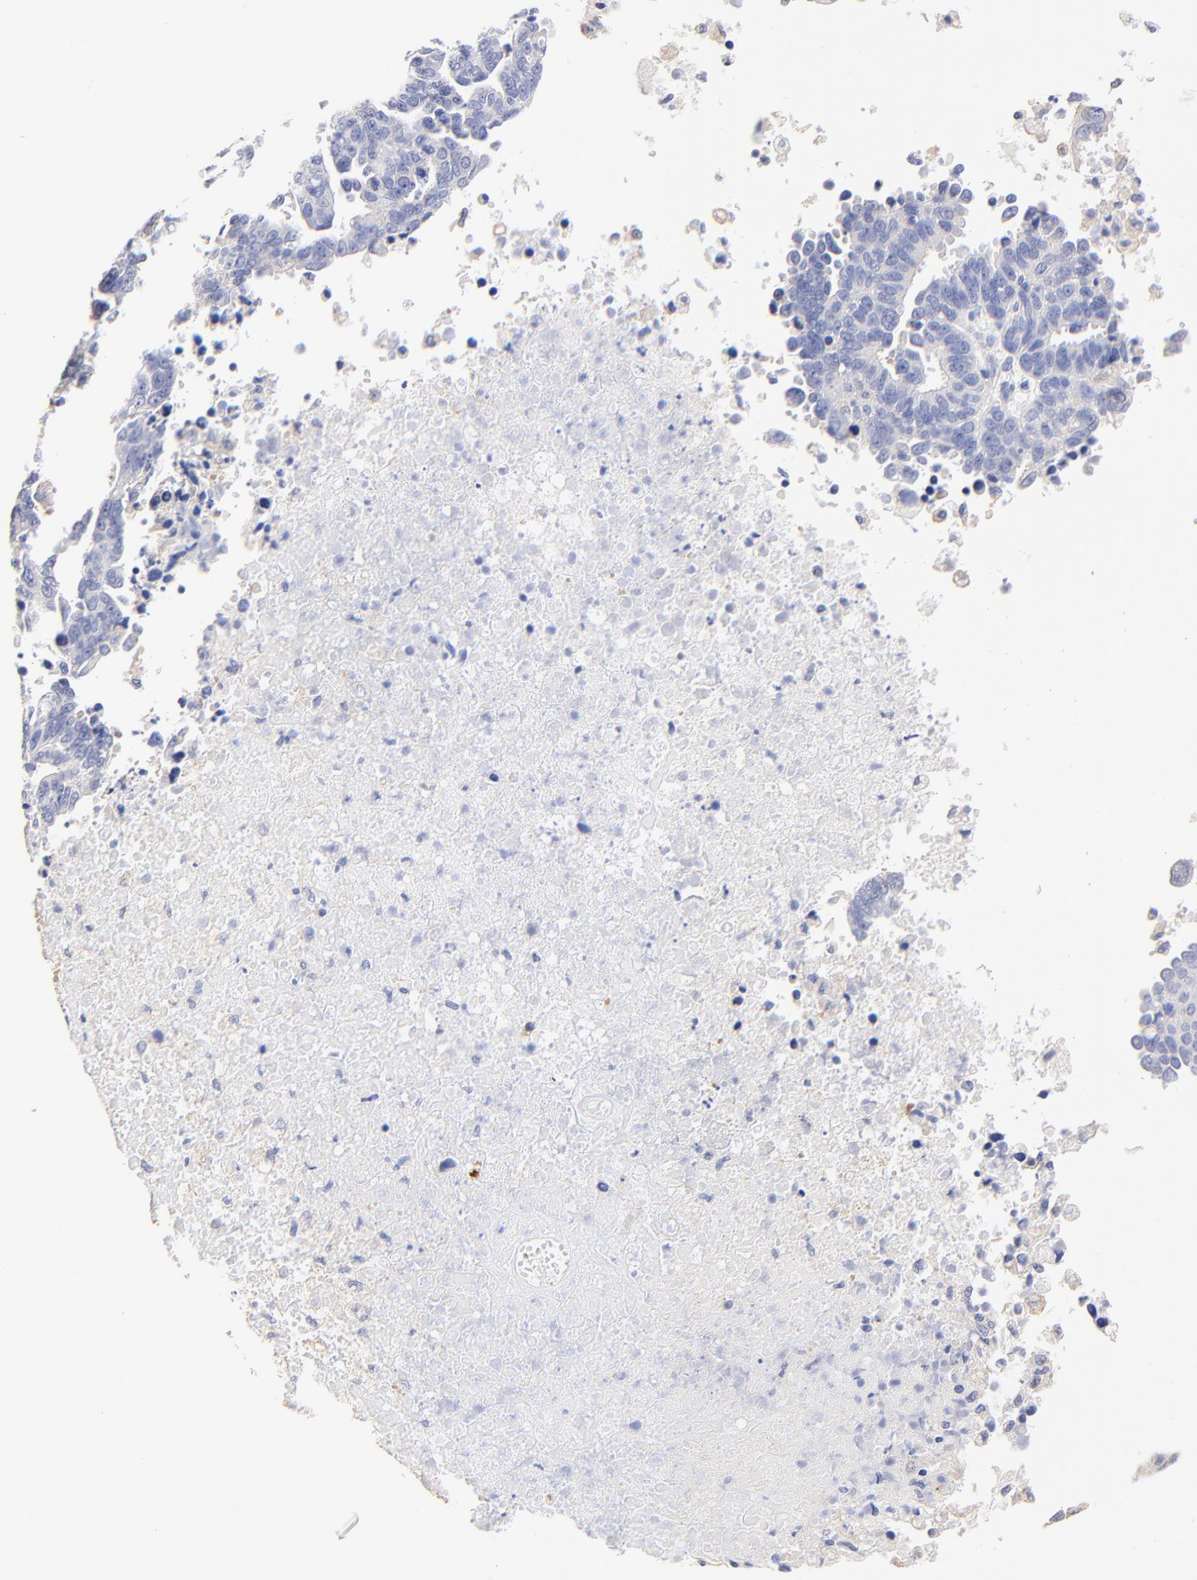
{"staining": {"intensity": "negative", "quantity": "none", "location": "none"}, "tissue": "ovarian cancer", "cell_type": "Tumor cells", "image_type": "cancer", "snomed": [{"axis": "morphology", "description": "Carcinoma, endometroid"}, {"axis": "morphology", "description": "Cystadenocarcinoma, serous, NOS"}, {"axis": "topography", "description": "Ovary"}], "caption": "Ovarian endometroid carcinoma was stained to show a protein in brown. There is no significant expression in tumor cells.", "gene": "ACTRT1", "patient": {"sex": "female", "age": 45}}